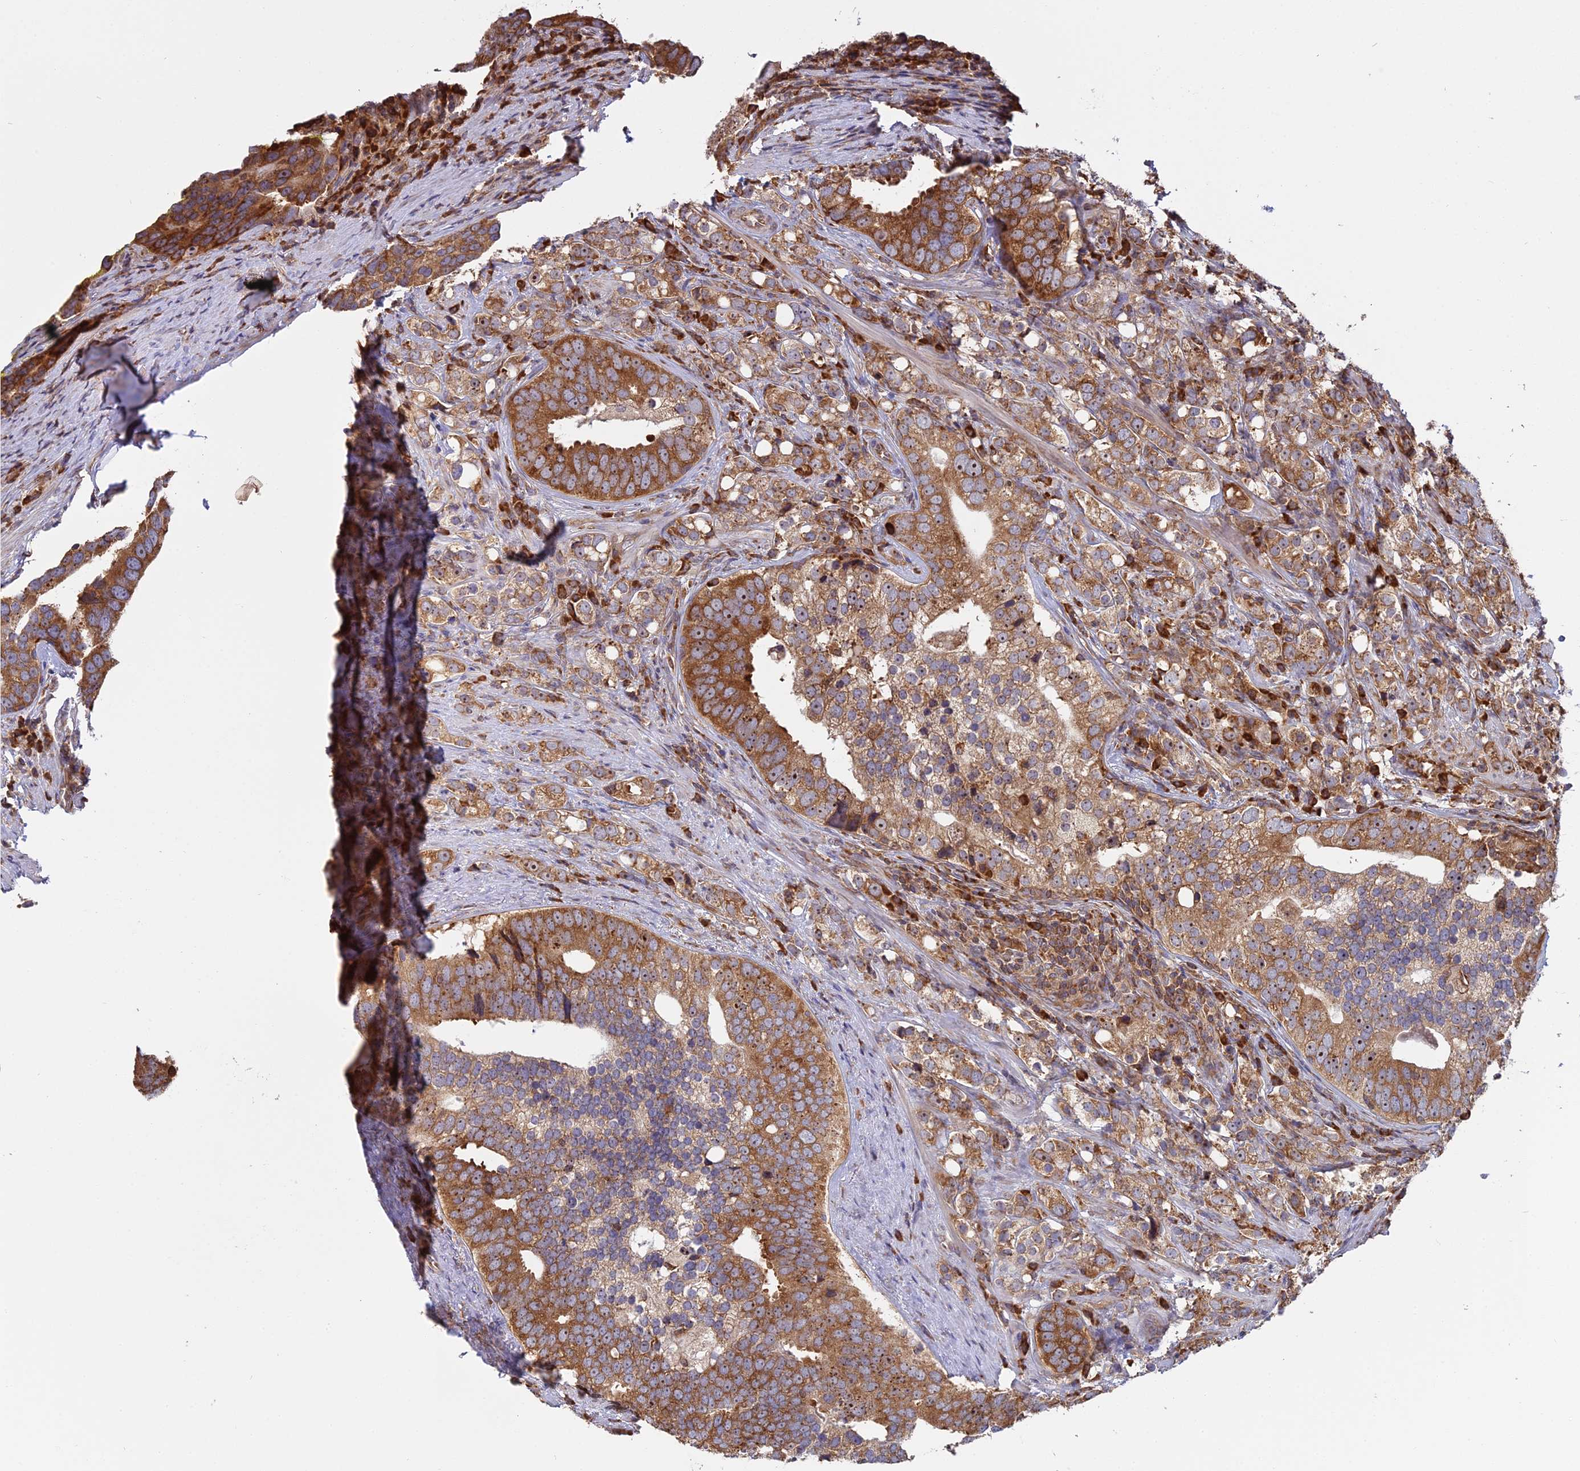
{"staining": {"intensity": "moderate", "quantity": ">75%", "location": "cytoplasmic/membranous"}, "tissue": "prostate cancer", "cell_type": "Tumor cells", "image_type": "cancer", "snomed": [{"axis": "morphology", "description": "Adenocarcinoma, High grade"}, {"axis": "topography", "description": "Prostate"}], "caption": "Immunohistochemical staining of human prostate cancer exhibits medium levels of moderate cytoplasmic/membranous expression in approximately >75% of tumor cells.", "gene": "RPL26", "patient": {"sex": "male", "age": 71}}